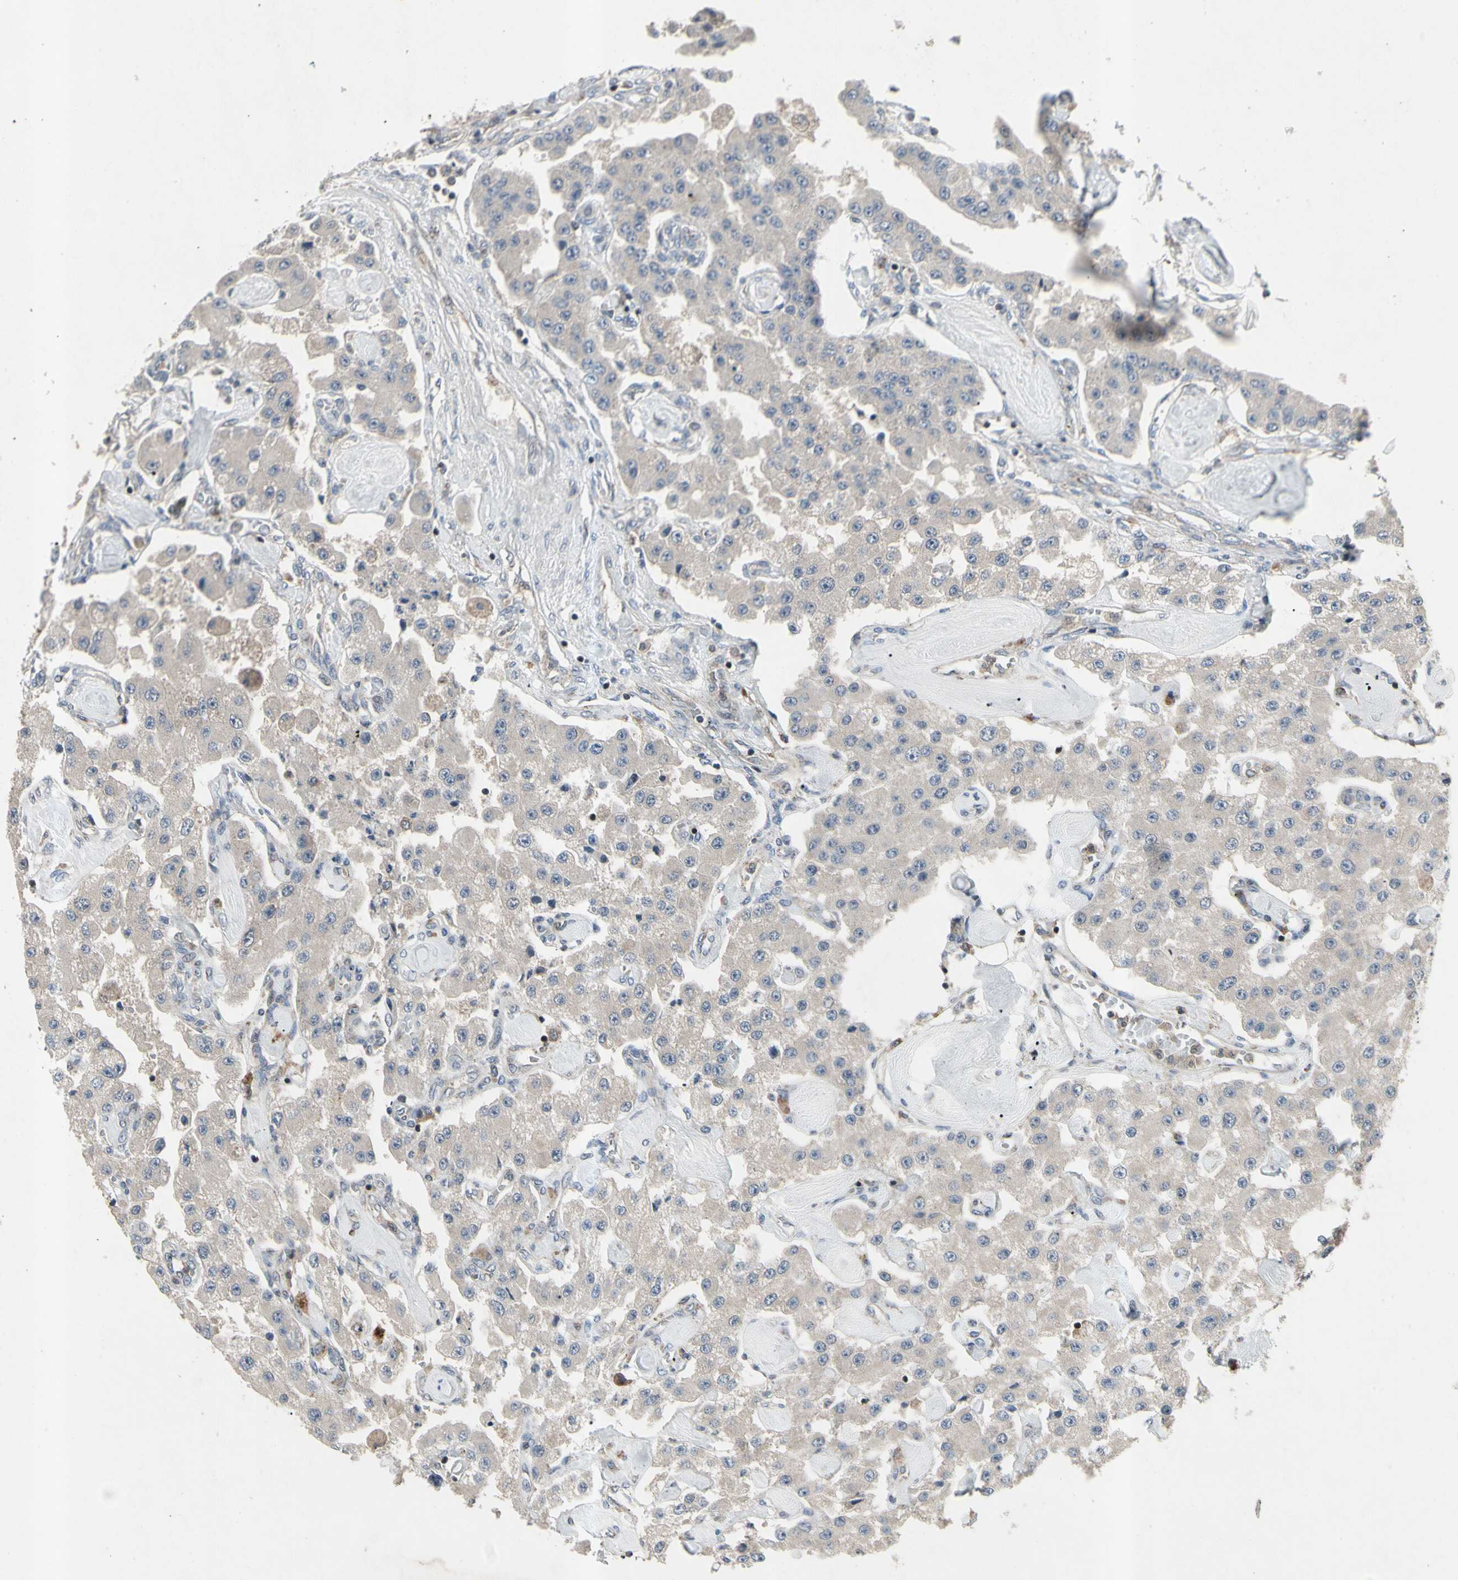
{"staining": {"intensity": "moderate", "quantity": "<25%", "location": "cytoplasmic/membranous"}, "tissue": "carcinoid", "cell_type": "Tumor cells", "image_type": "cancer", "snomed": [{"axis": "morphology", "description": "Carcinoid, malignant, NOS"}, {"axis": "topography", "description": "Pancreas"}], "caption": "The micrograph reveals a brown stain indicating the presence of a protein in the cytoplasmic/membranous of tumor cells in carcinoid (malignant).", "gene": "NMI", "patient": {"sex": "male", "age": 41}}